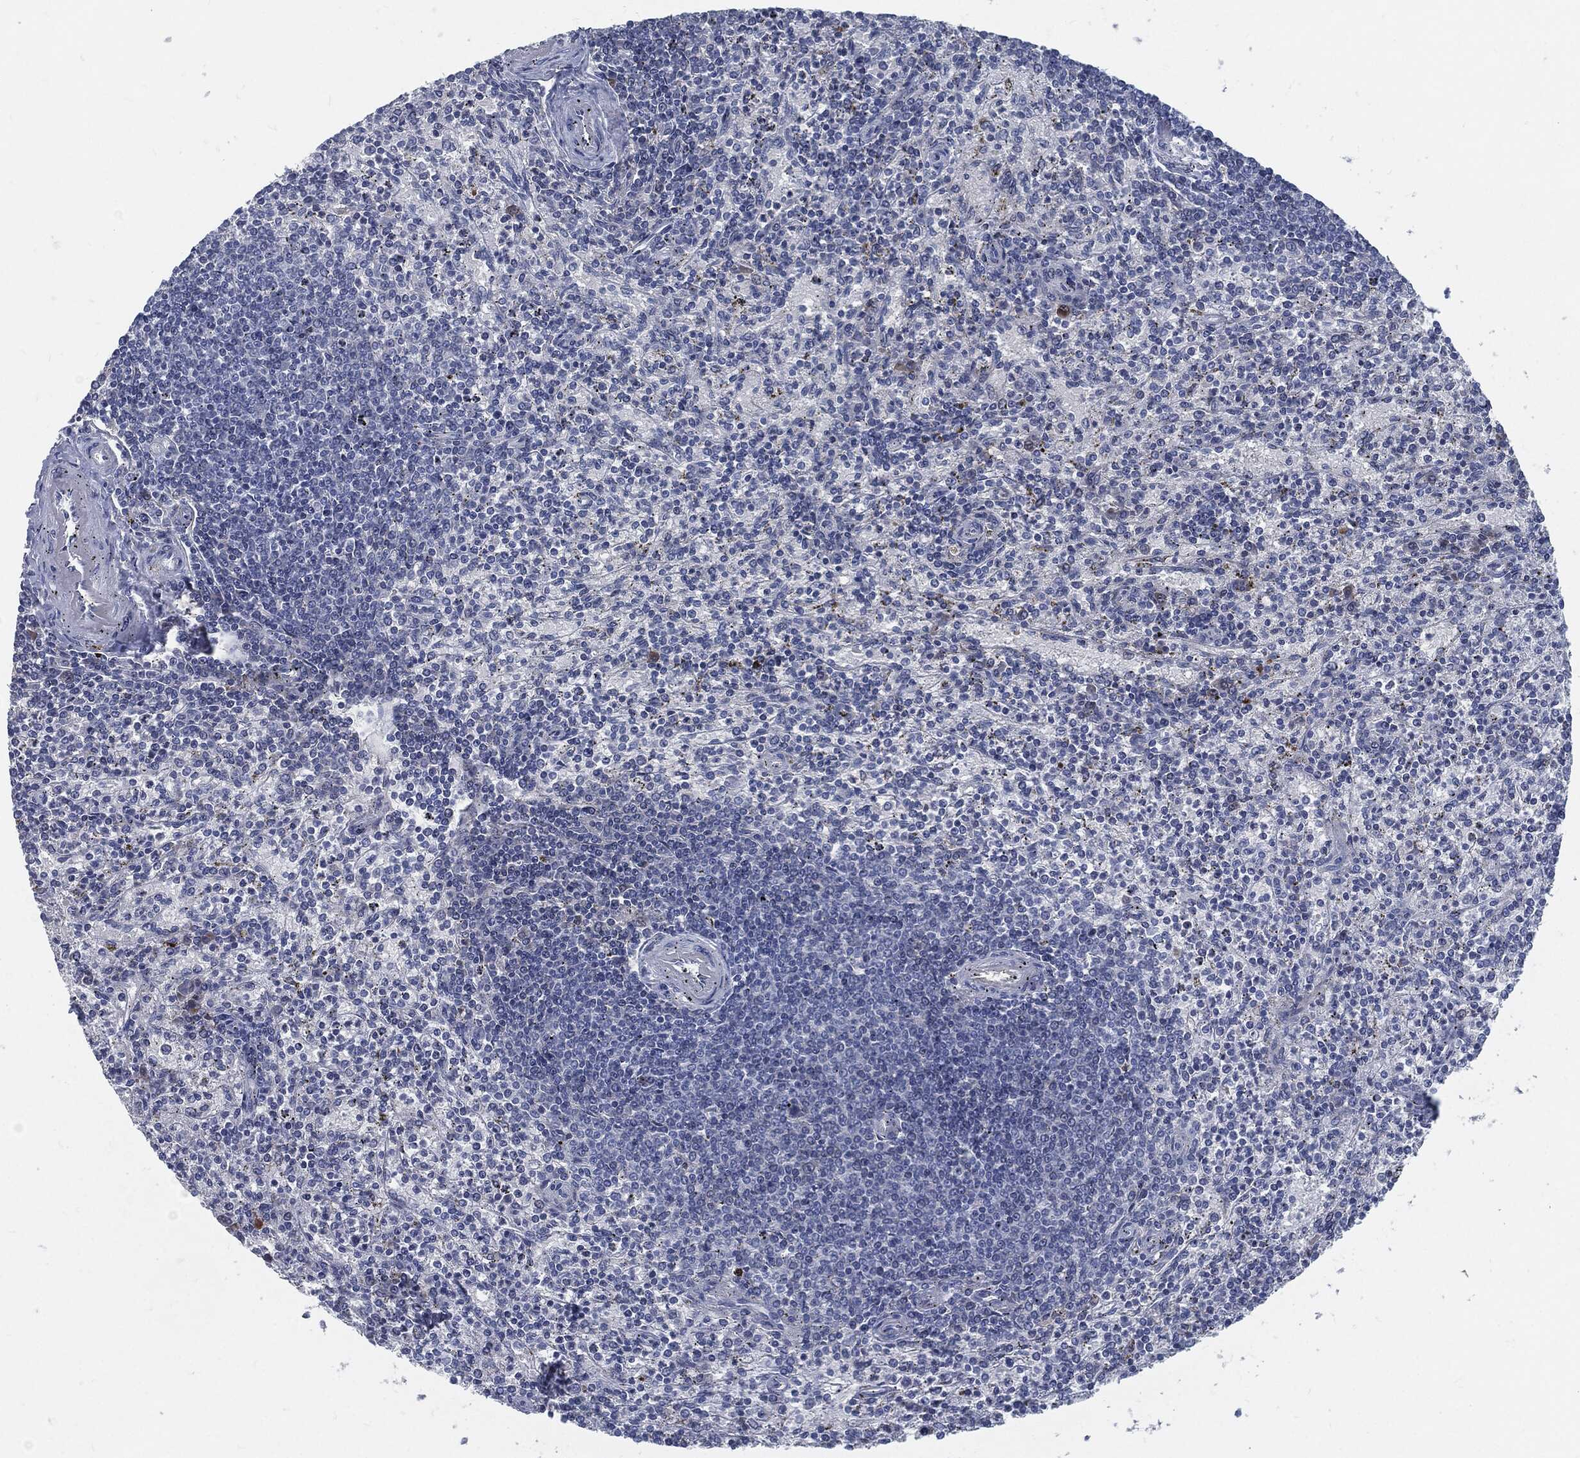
{"staining": {"intensity": "negative", "quantity": "none", "location": "none"}, "tissue": "spleen", "cell_type": "Cells in red pulp", "image_type": "normal", "snomed": [{"axis": "morphology", "description": "Normal tissue, NOS"}, {"axis": "topography", "description": "Spleen"}], "caption": "This micrograph is of unremarkable spleen stained with immunohistochemistry (IHC) to label a protein in brown with the nuclei are counter-stained blue. There is no staining in cells in red pulp.", "gene": "MST1", "patient": {"sex": "female", "age": 37}}